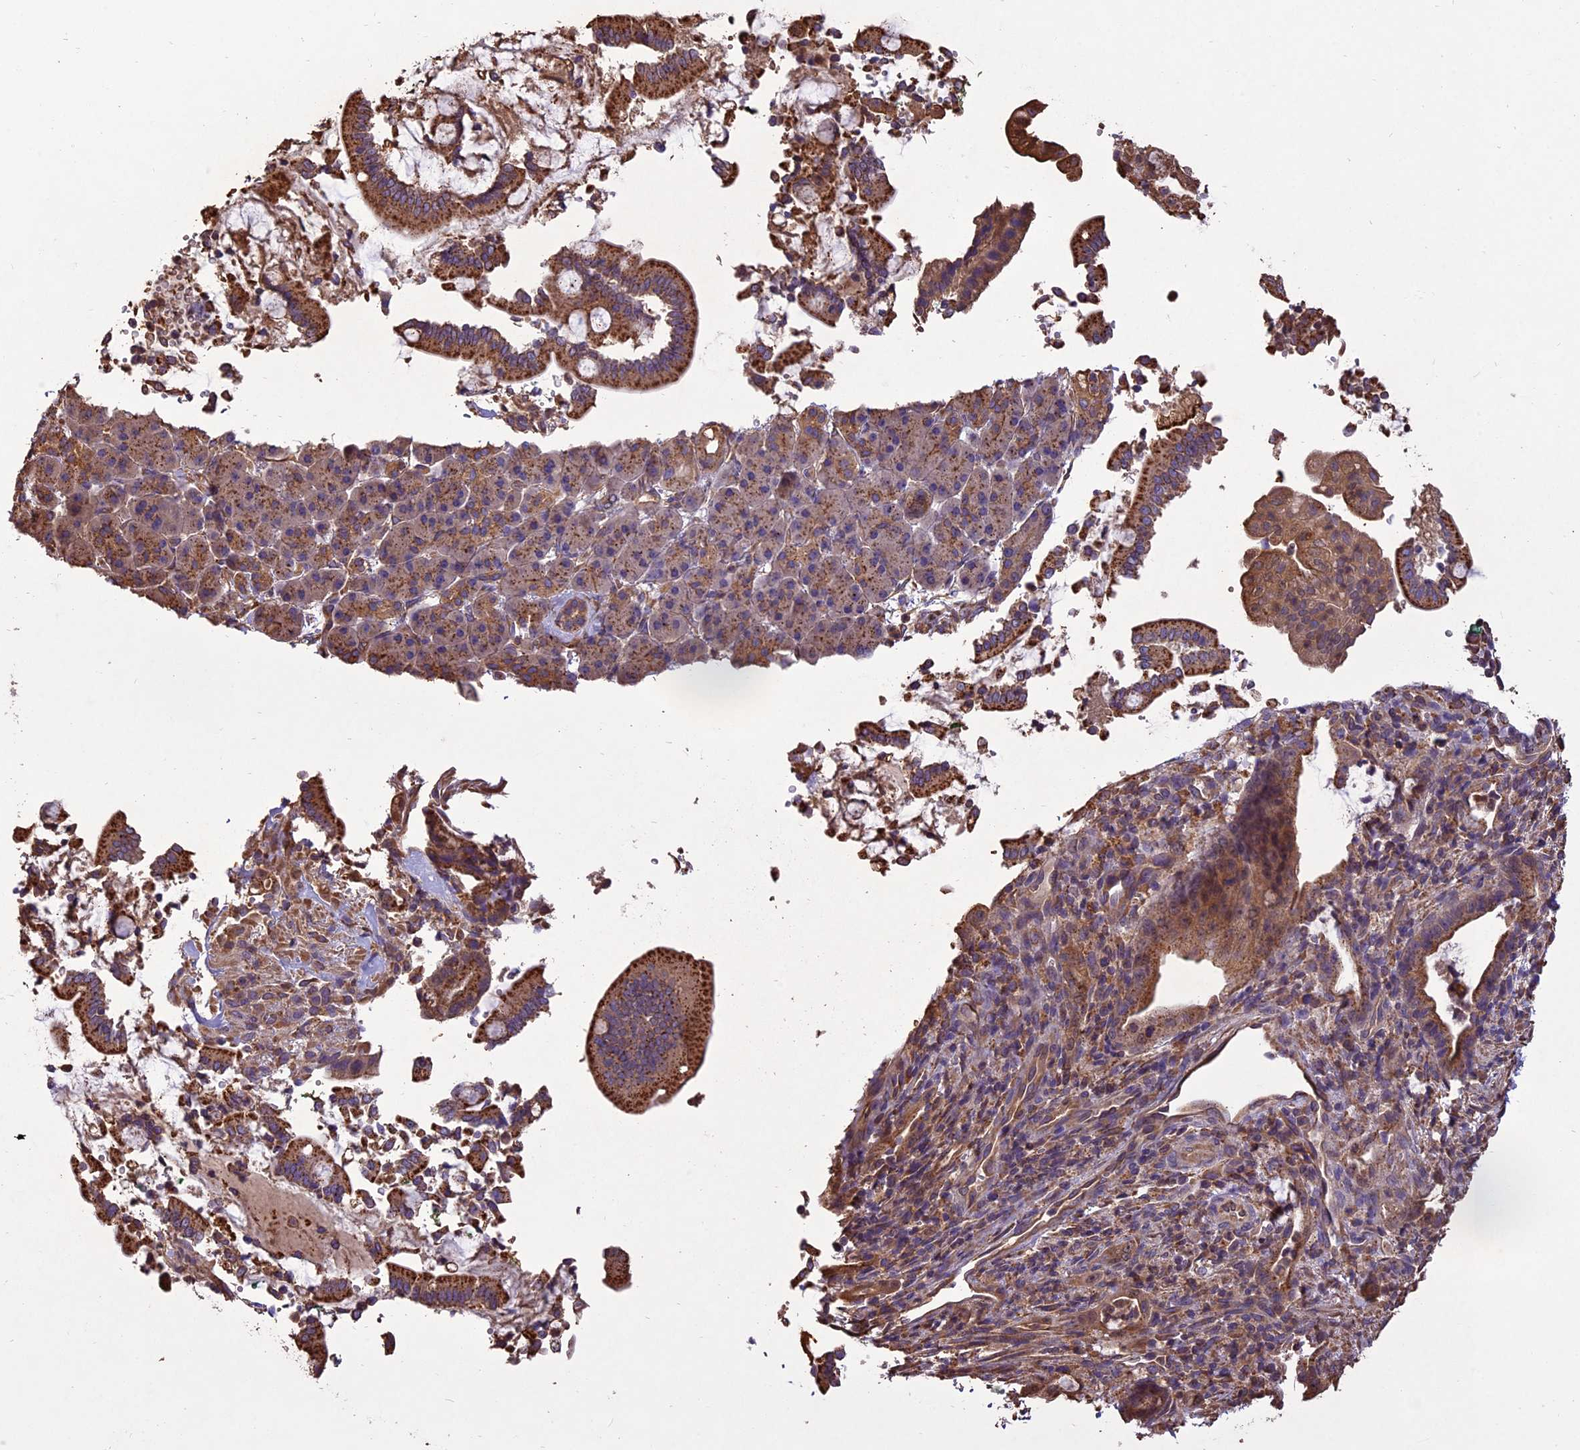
{"staining": {"intensity": "moderate", "quantity": ">75%", "location": "cytoplasmic/membranous"}, "tissue": "pancreatic cancer", "cell_type": "Tumor cells", "image_type": "cancer", "snomed": [{"axis": "morphology", "description": "Normal tissue, NOS"}, {"axis": "morphology", "description": "Adenocarcinoma, NOS"}, {"axis": "topography", "description": "Pancreas"}], "caption": "Tumor cells exhibit moderate cytoplasmic/membranous staining in approximately >75% of cells in pancreatic cancer (adenocarcinoma).", "gene": "CHMP2A", "patient": {"sex": "female", "age": 55}}